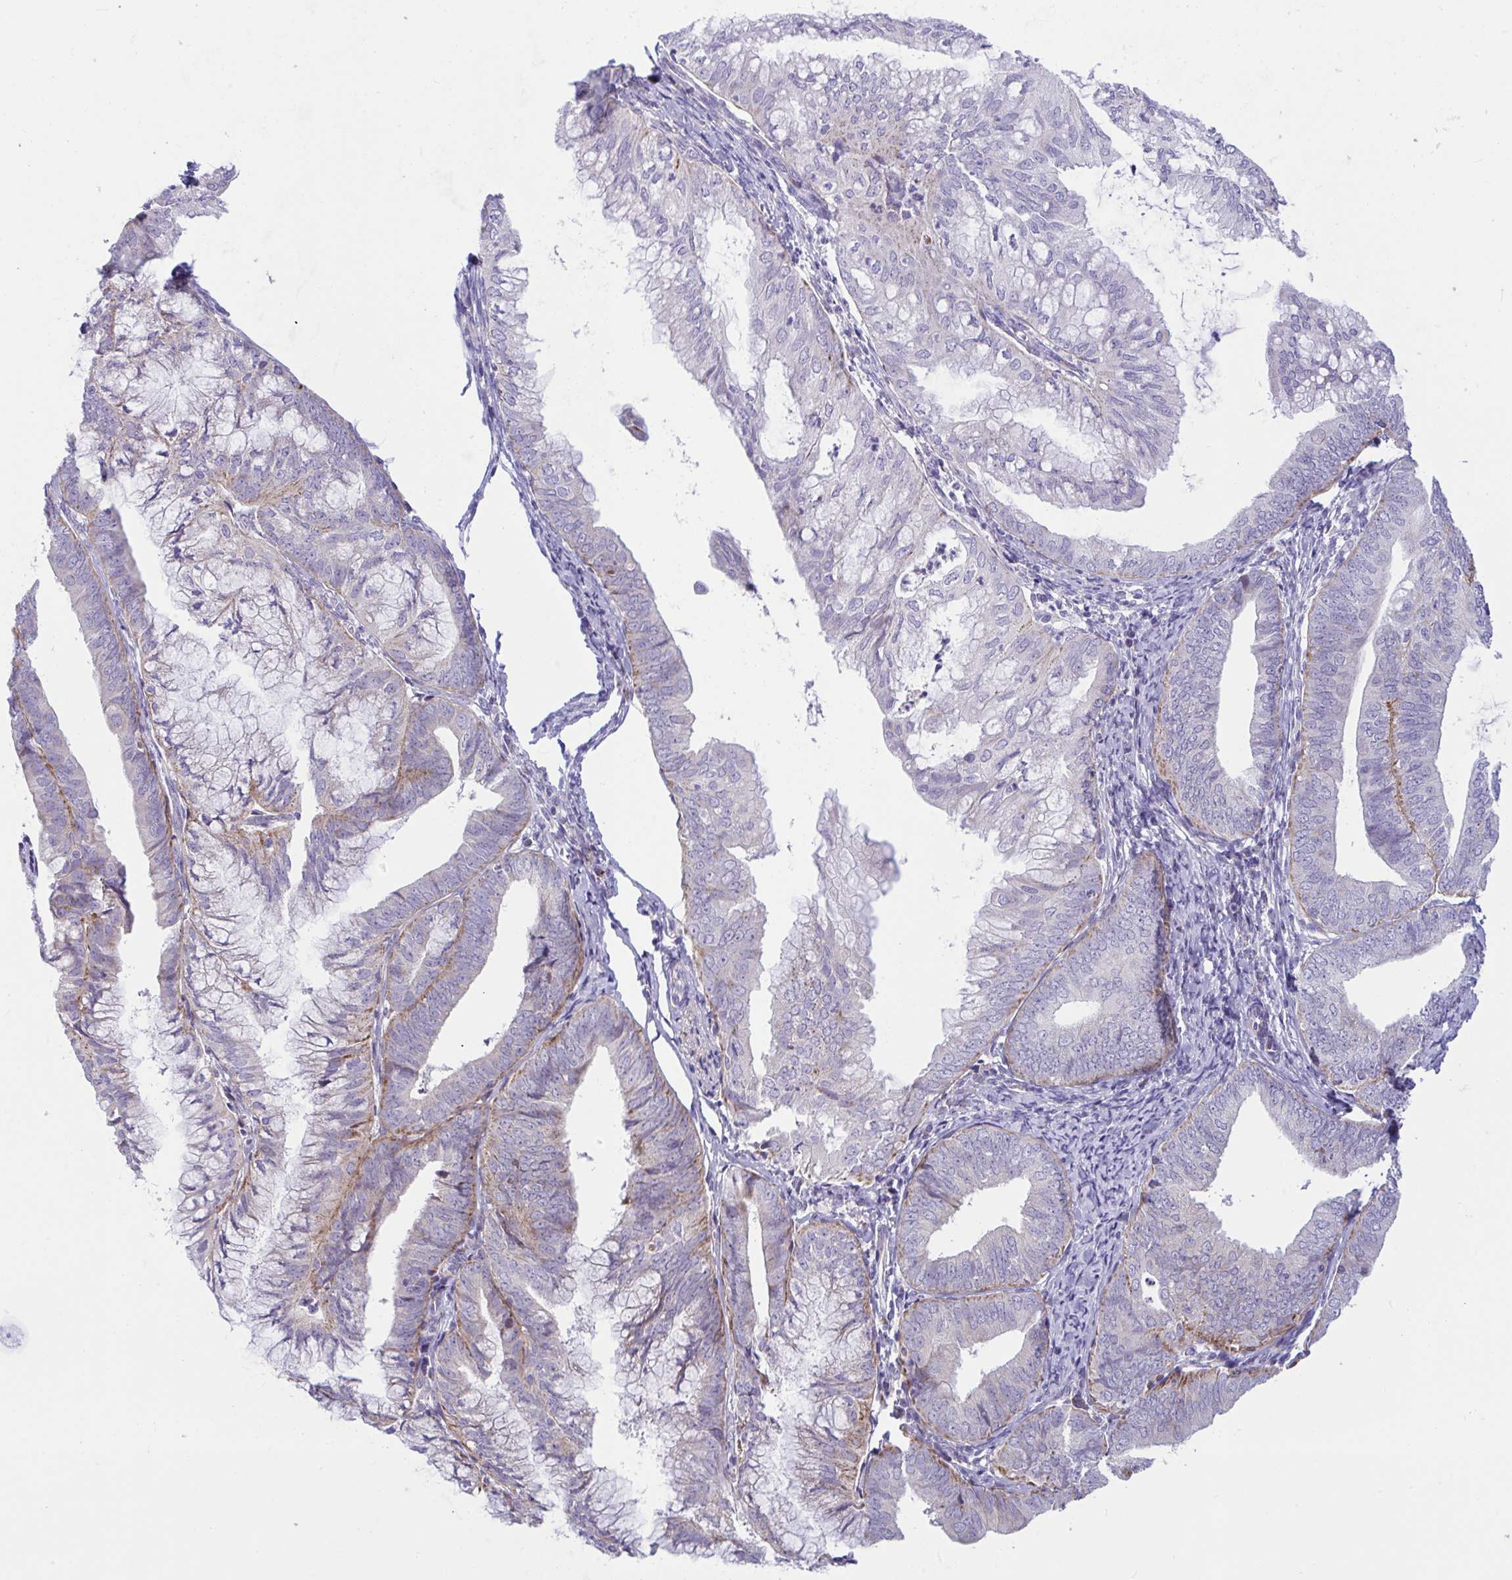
{"staining": {"intensity": "moderate", "quantity": "<25%", "location": "cytoplasmic/membranous"}, "tissue": "endometrial cancer", "cell_type": "Tumor cells", "image_type": "cancer", "snomed": [{"axis": "morphology", "description": "Adenocarcinoma, NOS"}, {"axis": "topography", "description": "Endometrium"}], "caption": "Protein expression analysis of human endometrial cancer reveals moderate cytoplasmic/membranous staining in about <25% of tumor cells.", "gene": "DTX3", "patient": {"sex": "female", "age": 75}}